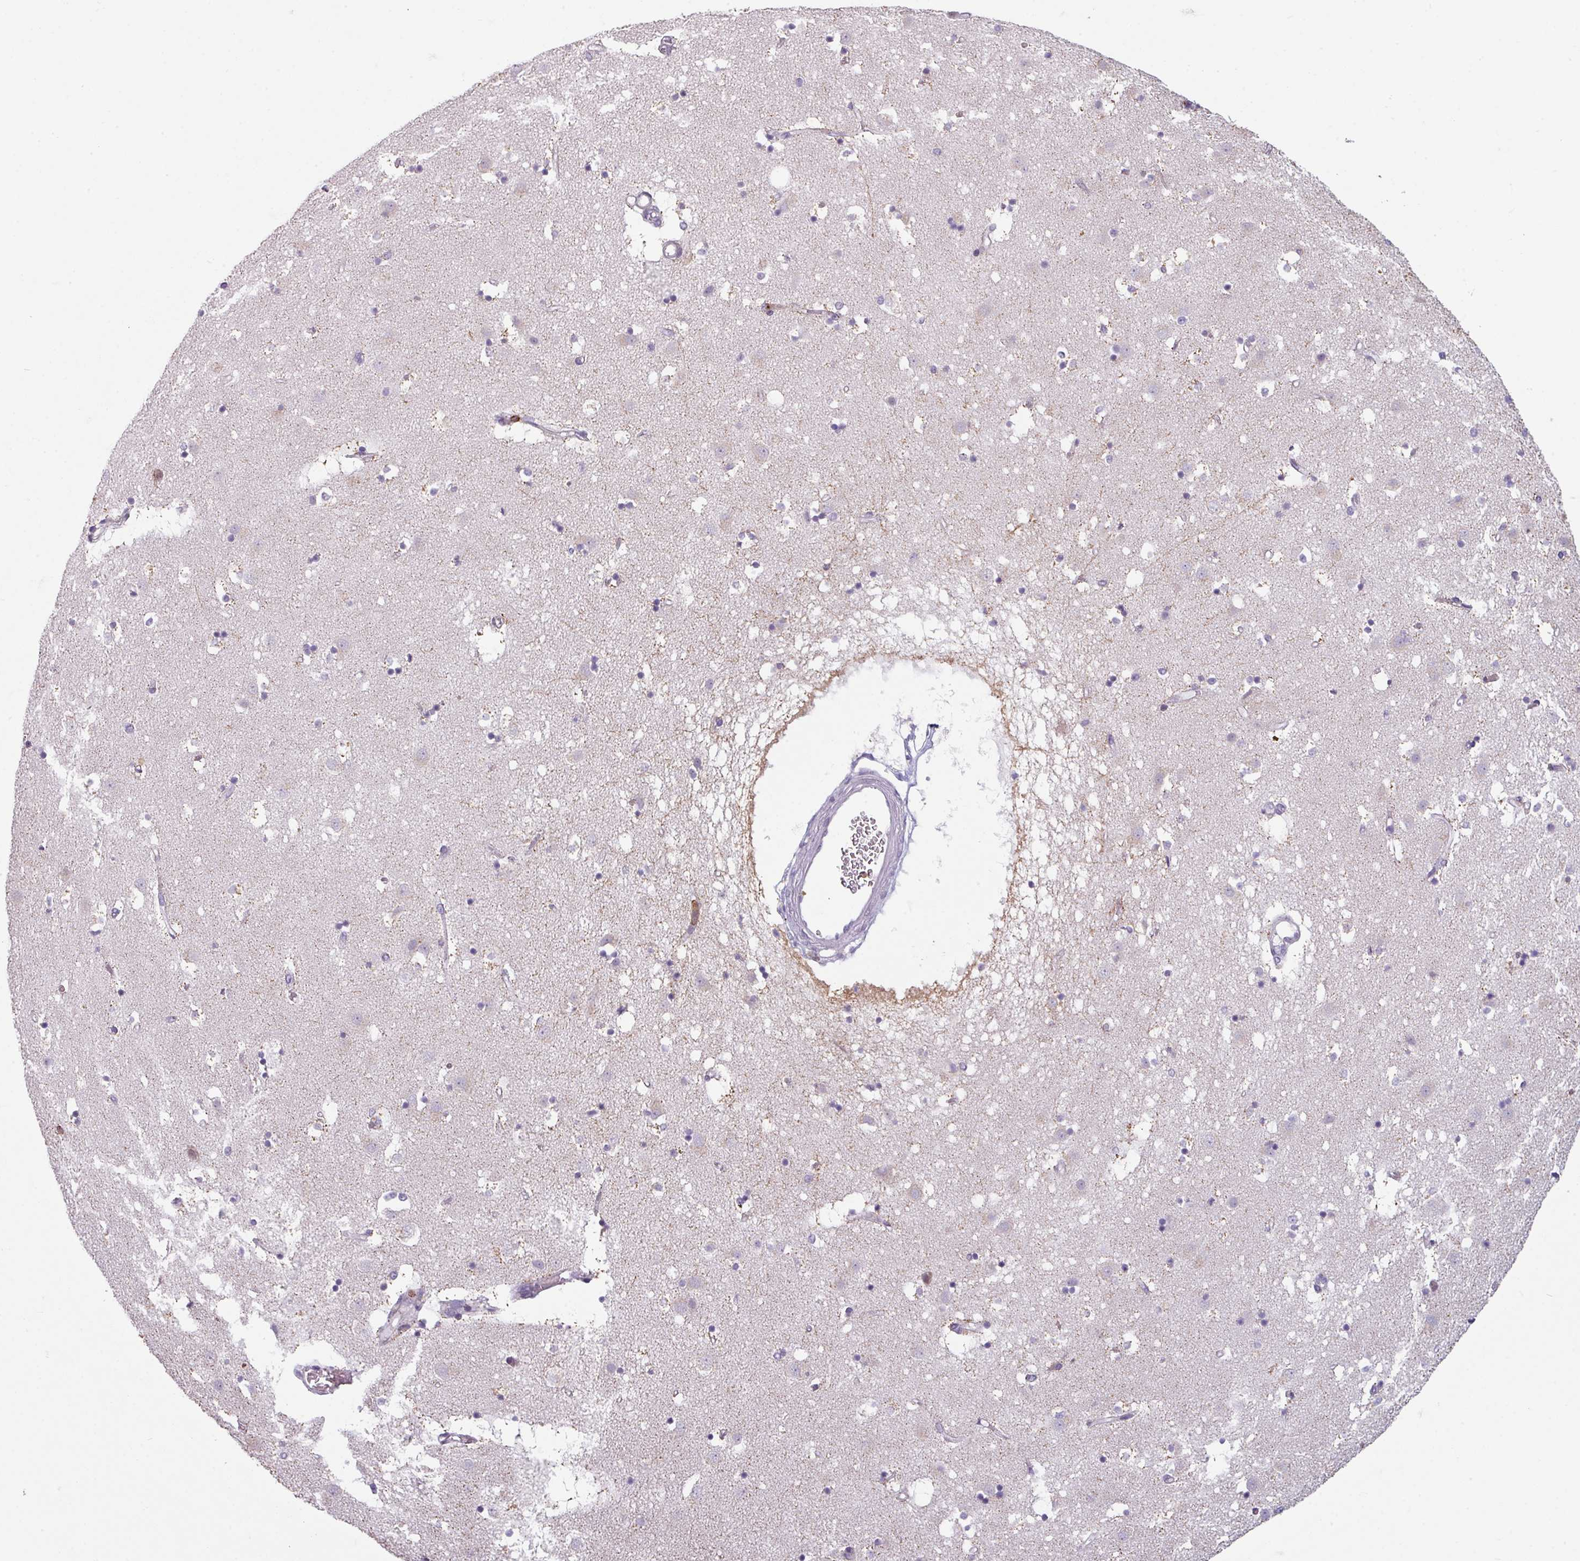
{"staining": {"intensity": "negative", "quantity": "none", "location": "none"}, "tissue": "caudate", "cell_type": "Glial cells", "image_type": "normal", "snomed": [{"axis": "morphology", "description": "Normal tissue, NOS"}, {"axis": "topography", "description": "Lateral ventricle wall"}], "caption": "Glial cells show no significant protein staining in normal caudate. (Brightfield microscopy of DAB (3,3'-diaminobenzidine) immunohistochemistry at high magnification).", "gene": "NEDD9", "patient": {"sex": "male", "age": 58}}